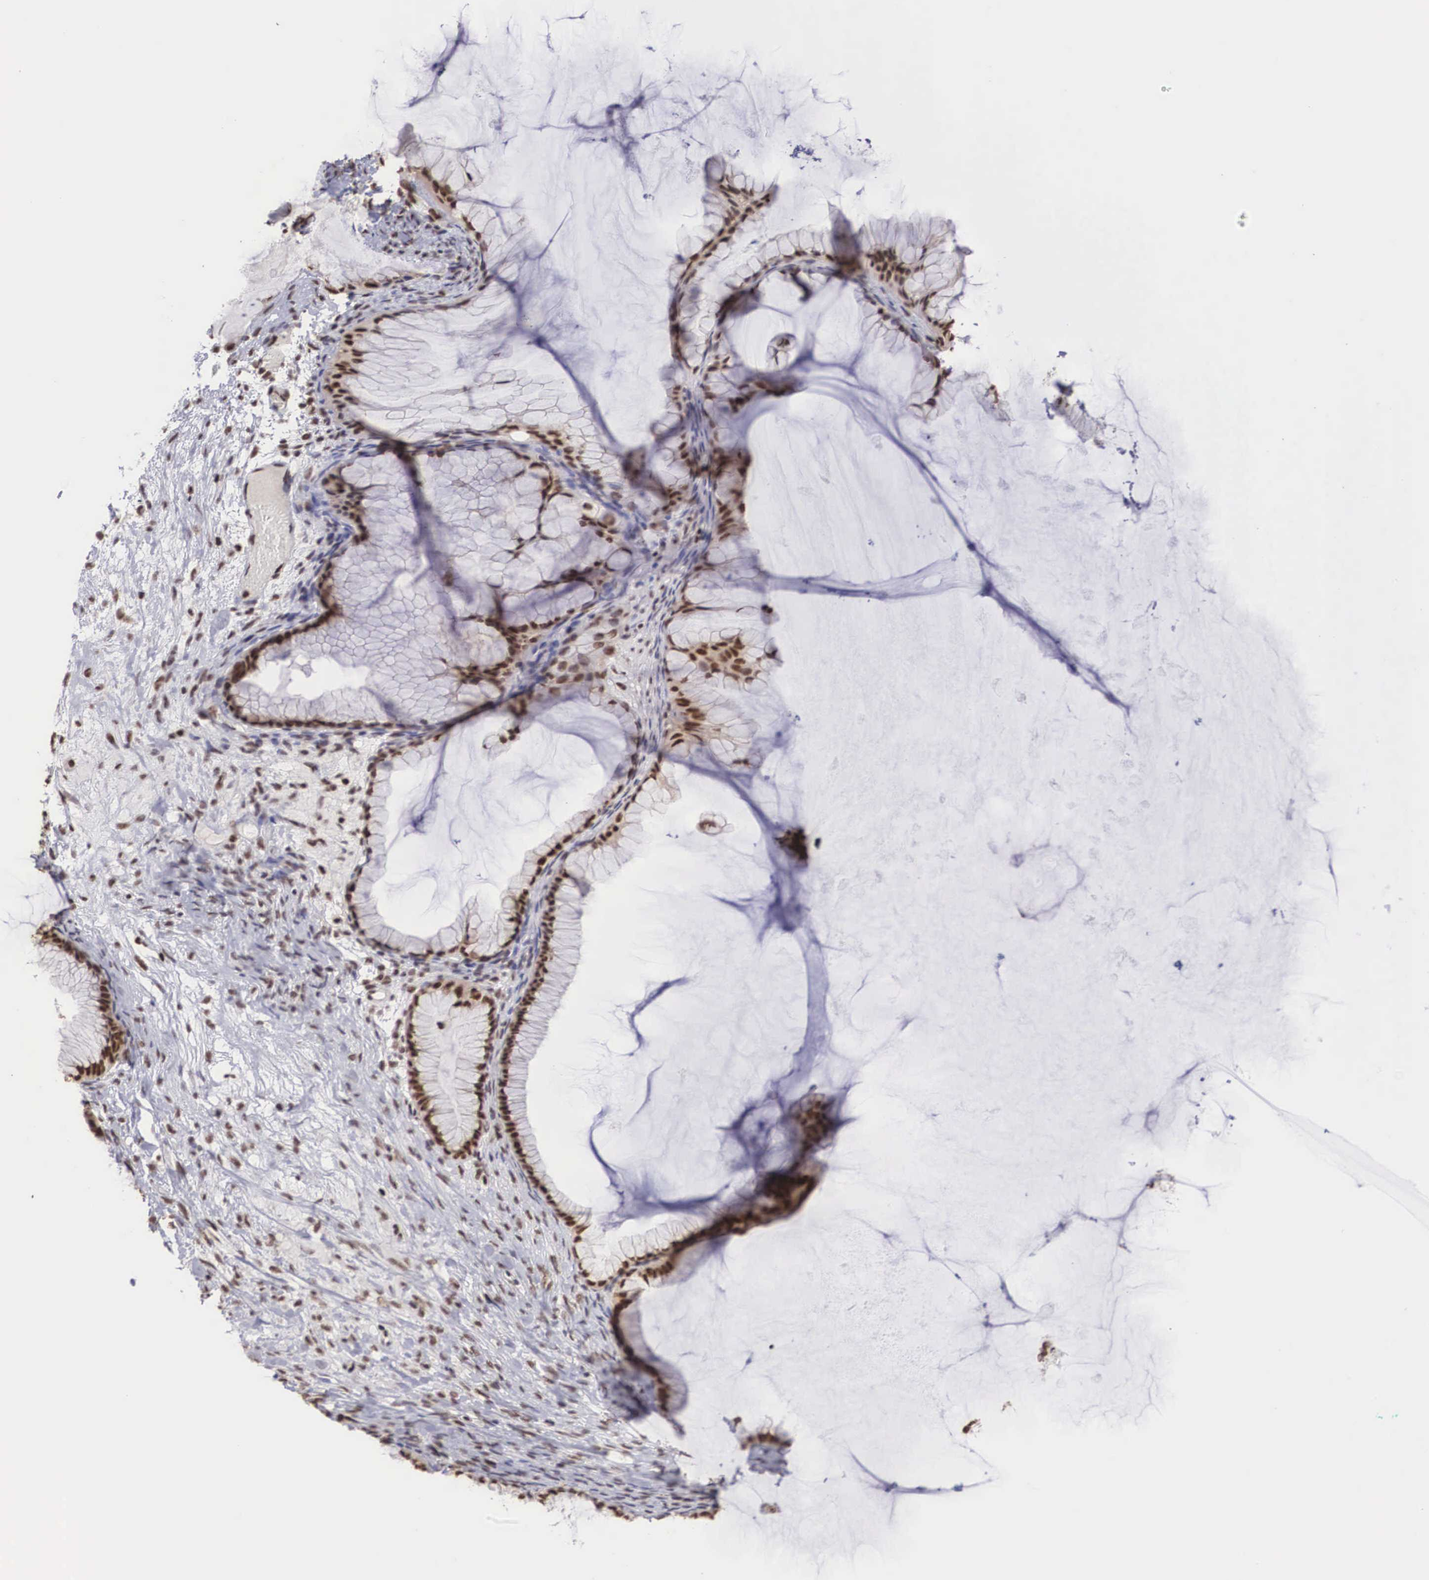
{"staining": {"intensity": "strong", "quantity": ">75%", "location": "nuclear"}, "tissue": "ovarian cancer", "cell_type": "Tumor cells", "image_type": "cancer", "snomed": [{"axis": "morphology", "description": "Cystadenocarcinoma, mucinous, NOS"}, {"axis": "topography", "description": "Ovary"}], "caption": "Strong nuclear protein positivity is identified in about >75% of tumor cells in ovarian cancer (mucinous cystadenocarcinoma). The staining was performed using DAB (3,3'-diaminobenzidine) to visualize the protein expression in brown, while the nuclei were stained in blue with hematoxylin (Magnification: 20x).", "gene": "HTATSF1", "patient": {"sex": "female", "age": 41}}